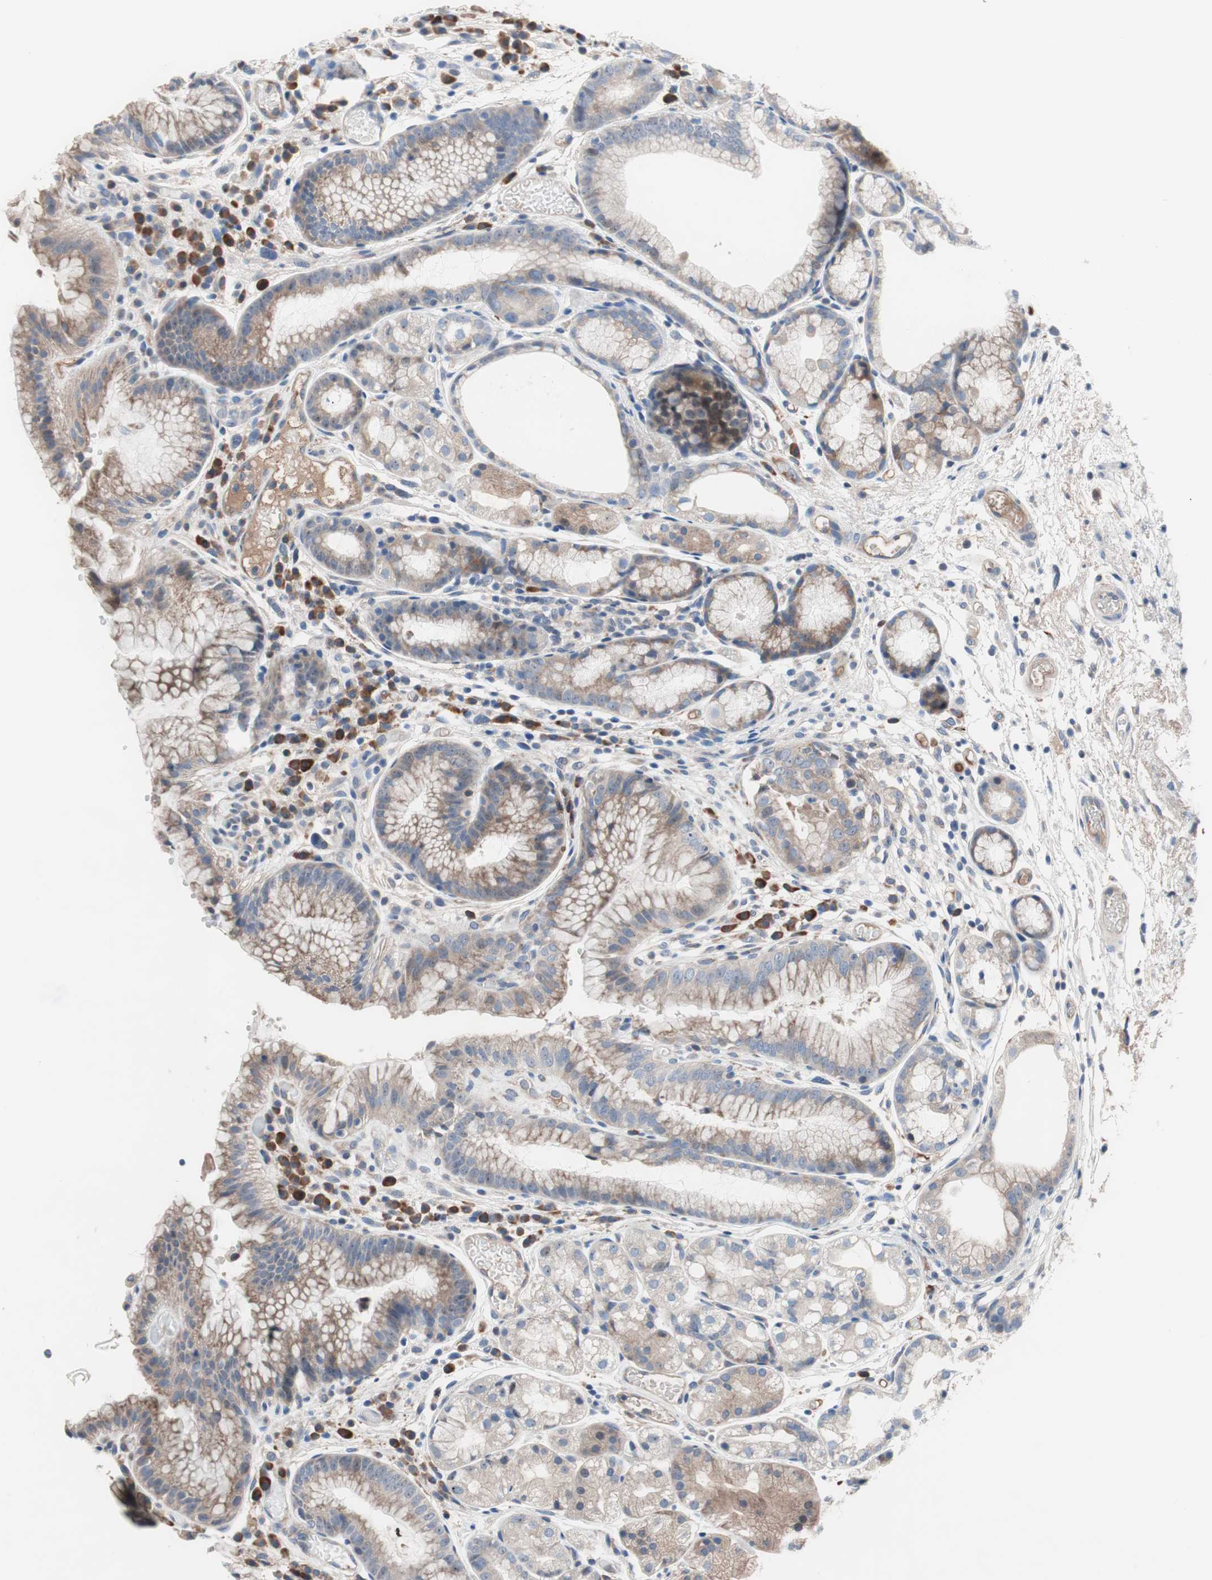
{"staining": {"intensity": "moderate", "quantity": ">75%", "location": "cytoplasmic/membranous"}, "tissue": "stomach", "cell_type": "Glandular cells", "image_type": "normal", "snomed": [{"axis": "morphology", "description": "Normal tissue, NOS"}, {"axis": "topography", "description": "Stomach, upper"}], "caption": "Brown immunohistochemical staining in benign stomach demonstrates moderate cytoplasmic/membranous expression in approximately >75% of glandular cells. Using DAB (brown) and hematoxylin (blue) stains, captured at high magnification using brightfield microscopy.", "gene": "KANSL1", "patient": {"sex": "male", "age": 72}}